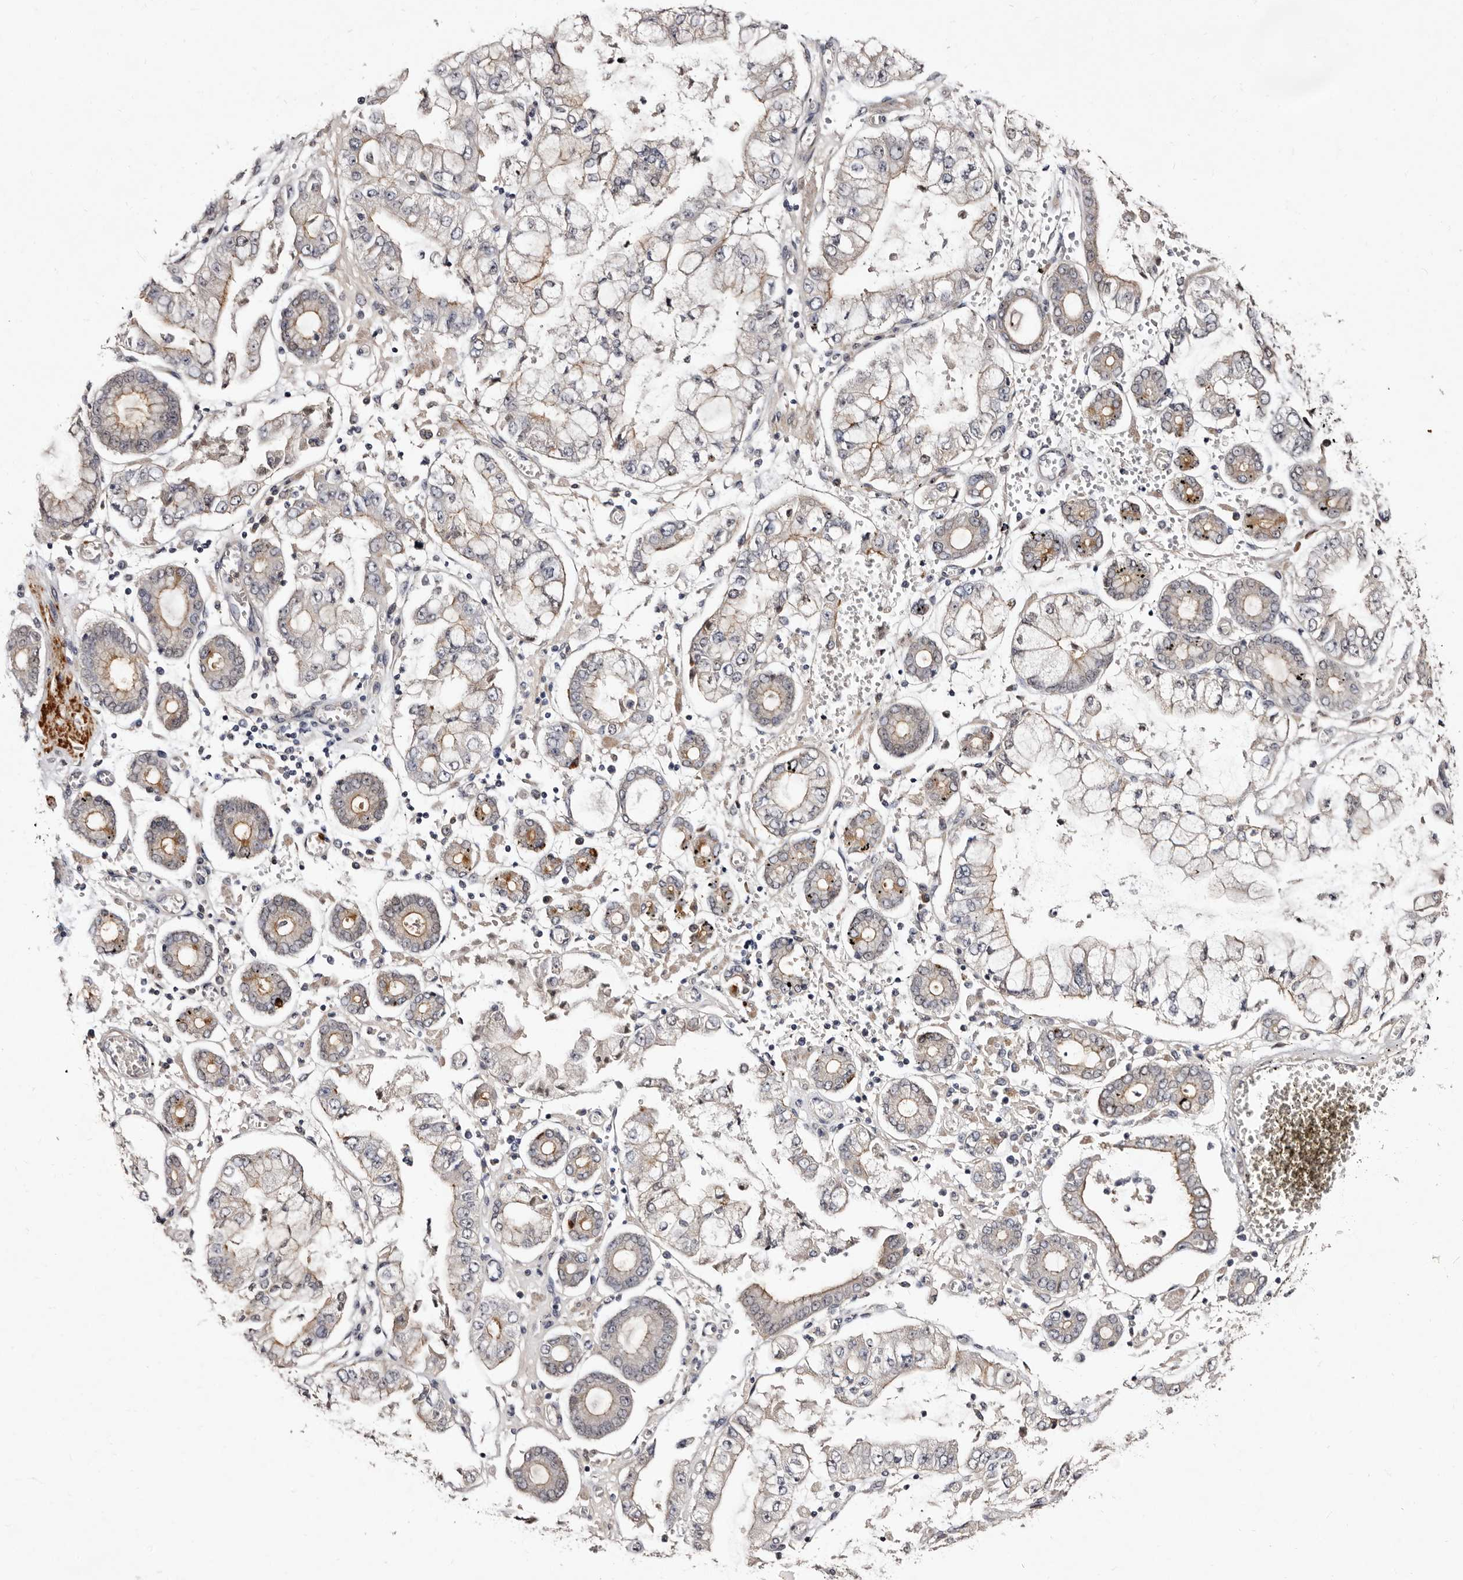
{"staining": {"intensity": "weak", "quantity": "<25%", "location": "cytoplasmic/membranous"}, "tissue": "stomach cancer", "cell_type": "Tumor cells", "image_type": "cancer", "snomed": [{"axis": "morphology", "description": "Adenocarcinoma, NOS"}, {"axis": "topography", "description": "Stomach"}], "caption": "IHC image of neoplastic tissue: stomach cancer (adenocarcinoma) stained with DAB (3,3'-diaminobenzidine) exhibits no significant protein positivity in tumor cells.", "gene": "LANCL2", "patient": {"sex": "male", "age": 76}}